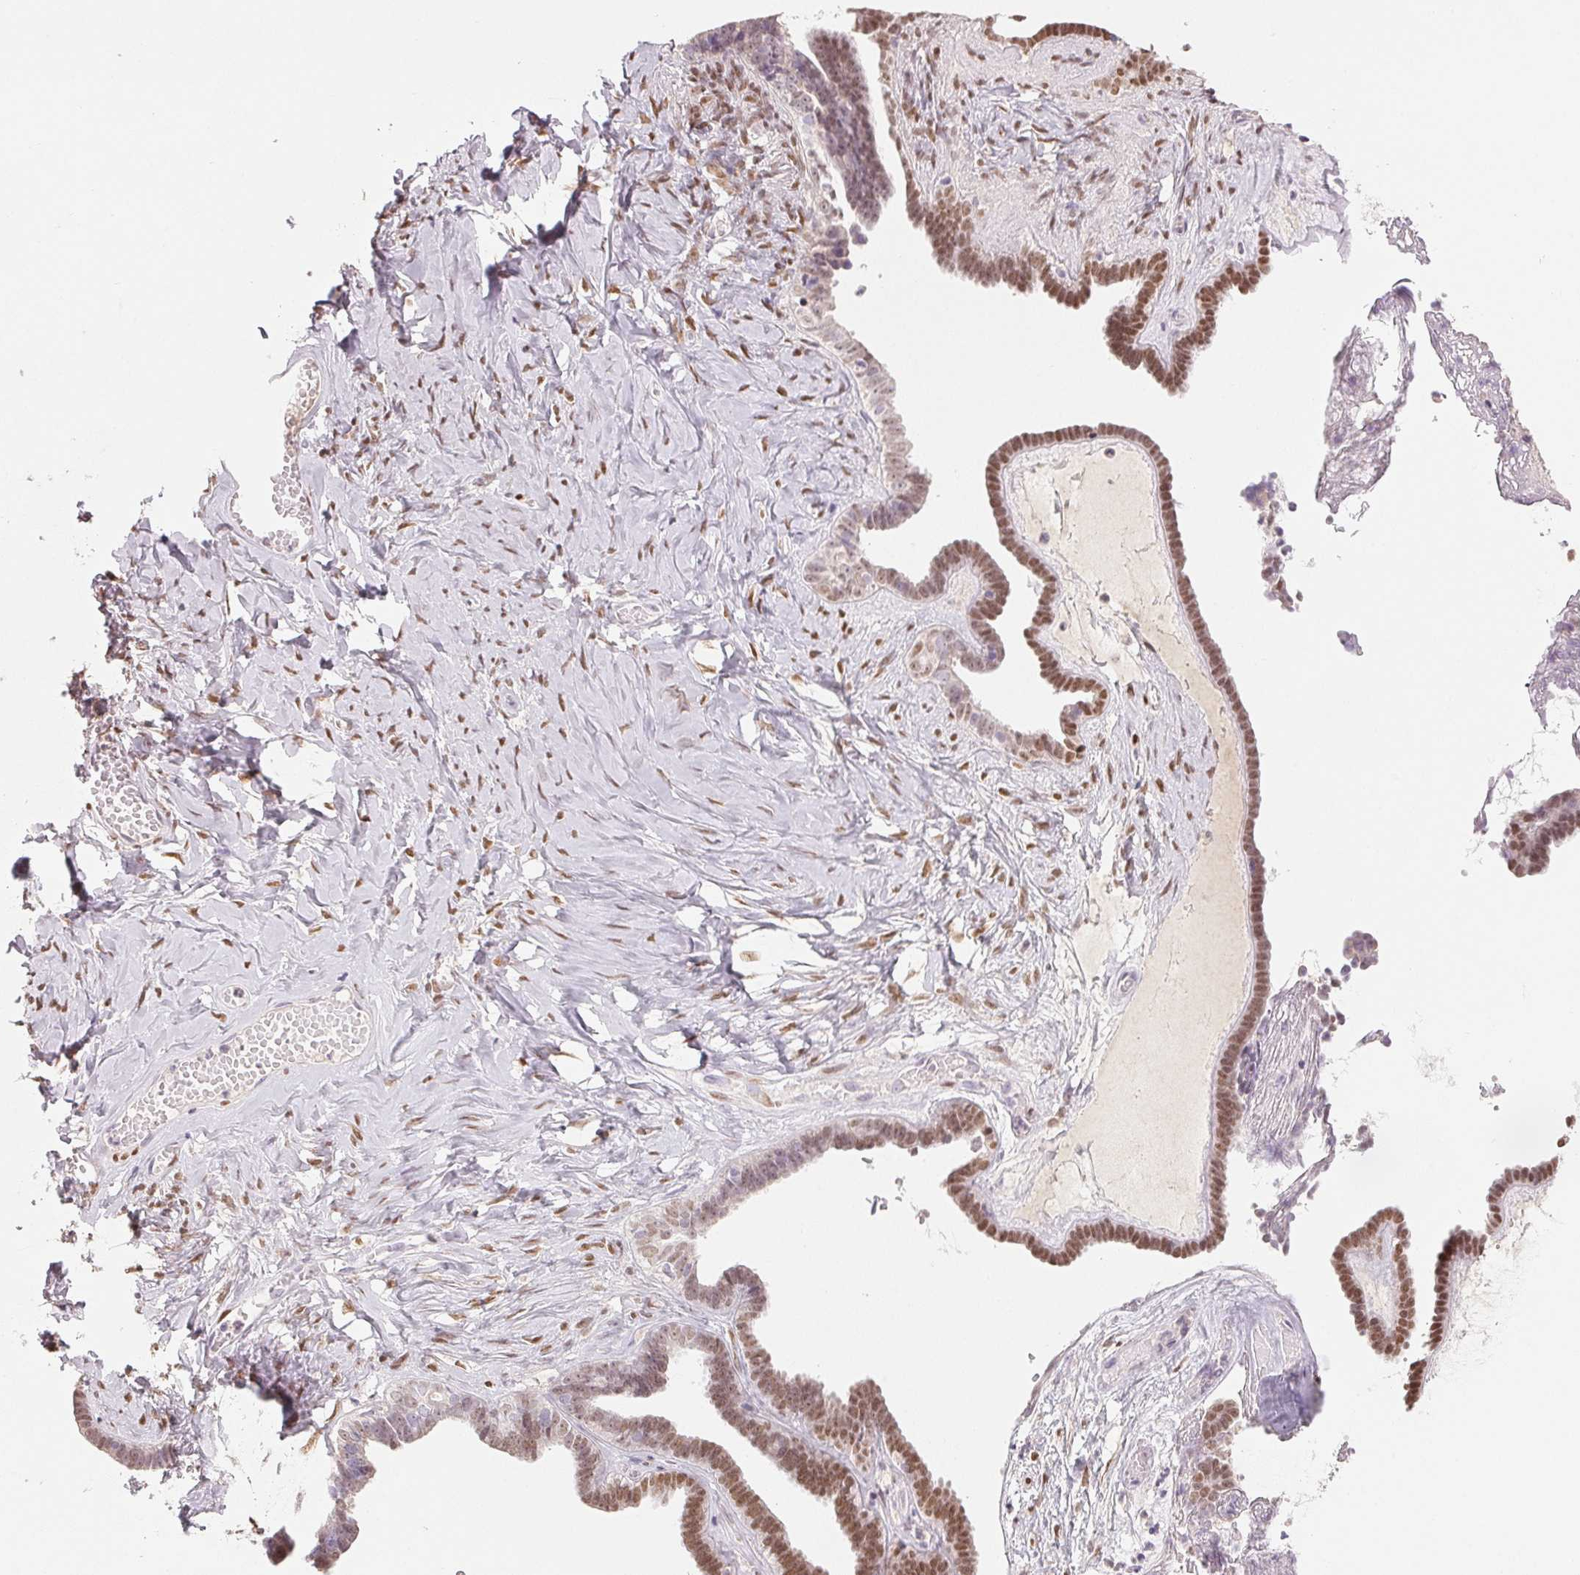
{"staining": {"intensity": "moderate", "quantity": ">75%", "location": "nuclear"}, "tissue": "ovarian cancer", "cell_type": "Tumor cells", "image_type": "cancer", "snomed": [{"axis": "morphology", "description": "Cystadenocarcinoma, serous, NOS"}, {"axis": "topography", "description": "Ovary"}], "caption": "Ovarian serous cystadenocarcinoma stained with IHC displays moderate nuclear positivity in approximately >75% of tumor cells.", "gene": "SMARCD3", "patient": {"sex": "female", "age": 71}}